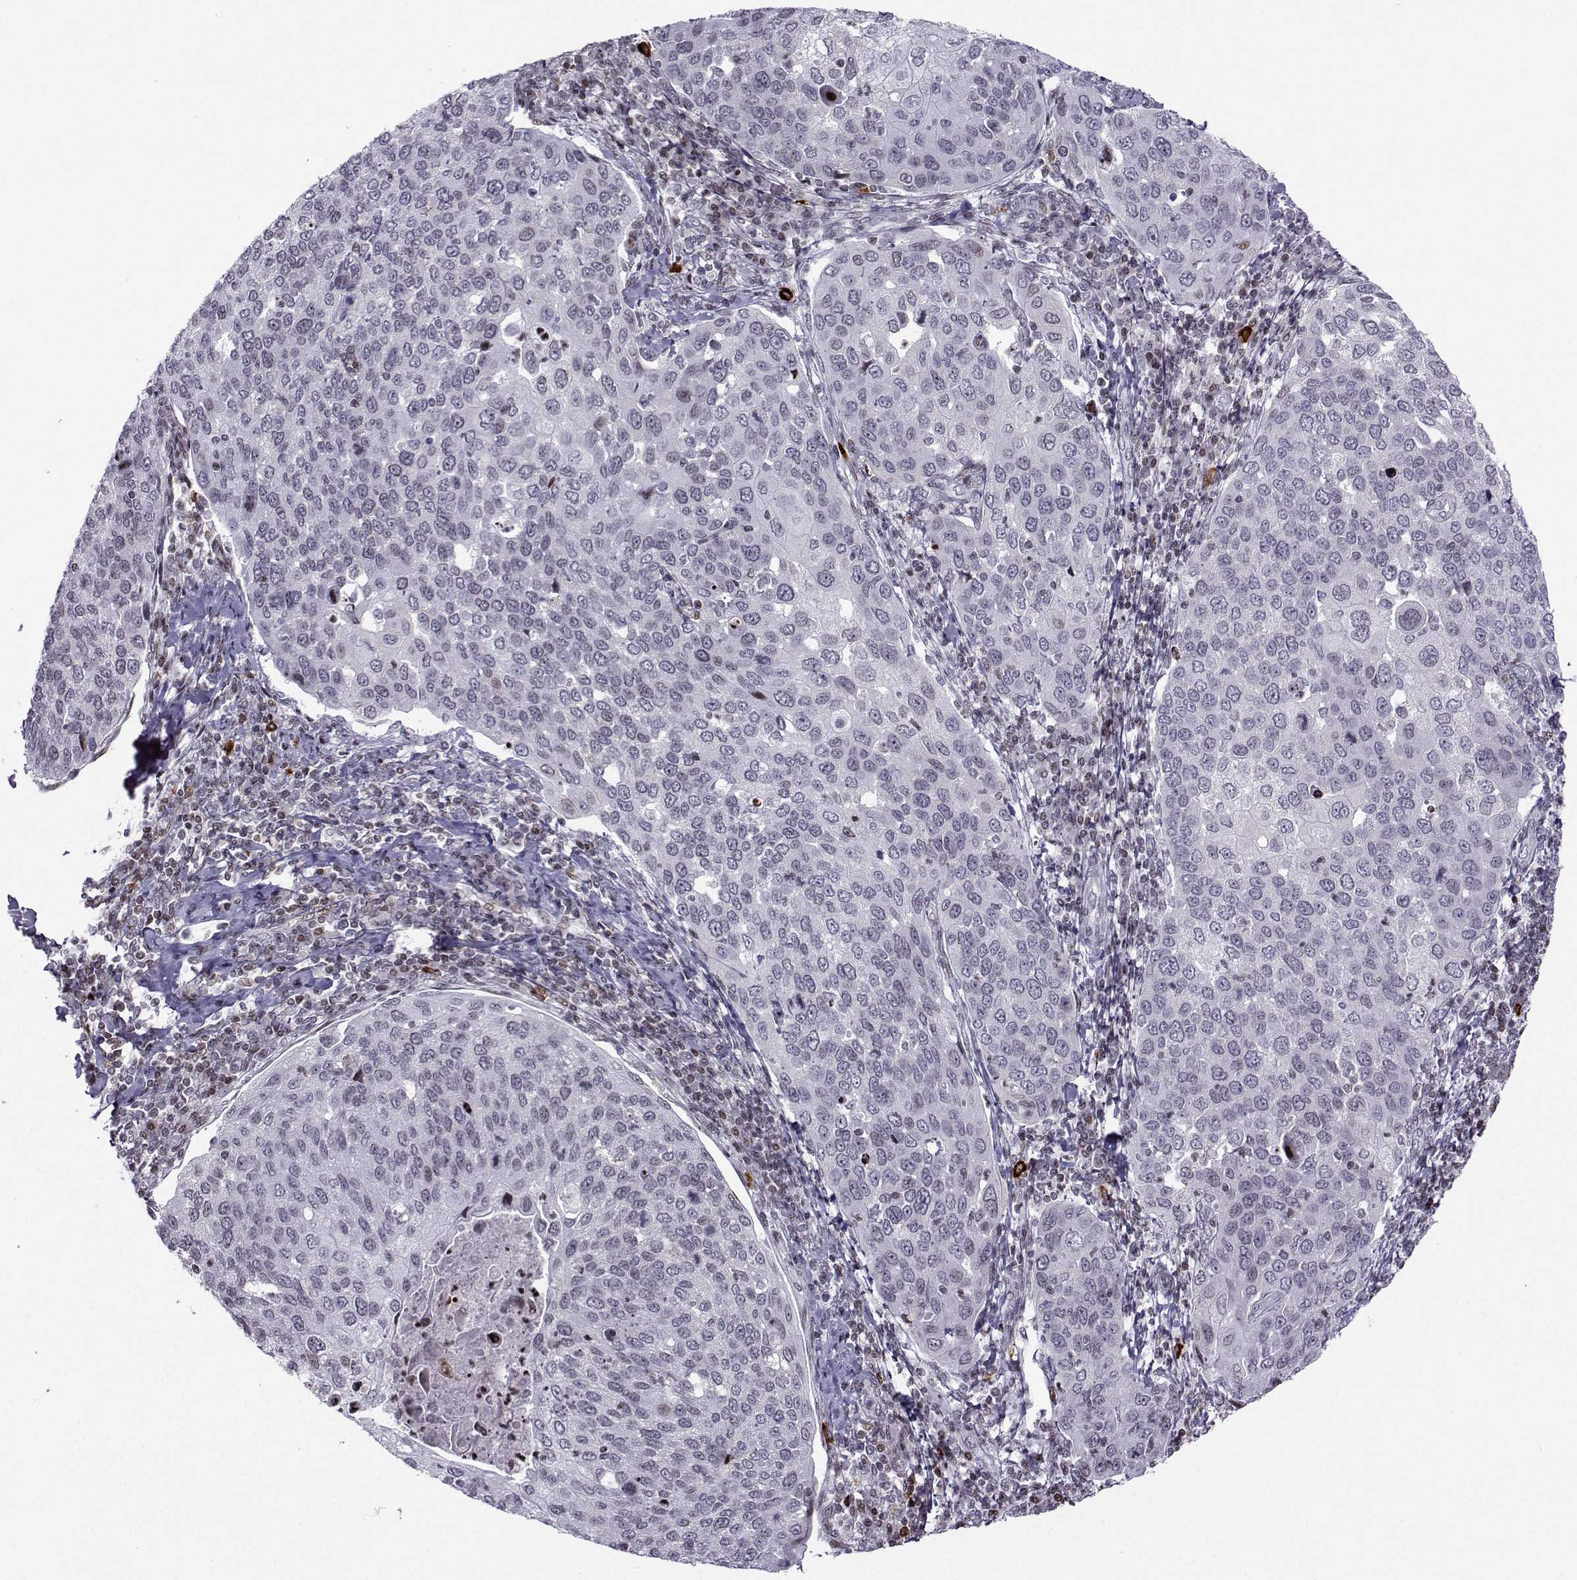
{"staining": {"intensity": "negative", "quantity": "none", "location": "none"}, "tissue": "cervical cancer", "cell_type": "Tumor cells", "image_type": "cancer", "snomed": [{"axis": "morphology", "description": "Squamous cell carcinoma, NOS"}, {"axis": "topography", "description": "Cervix"}], "caption": "Tumor cells show no significant staining in cervical squamous cell carcinoma.", "gene": "ZNF19", "patient": {"sex": "female", "age": 54}}